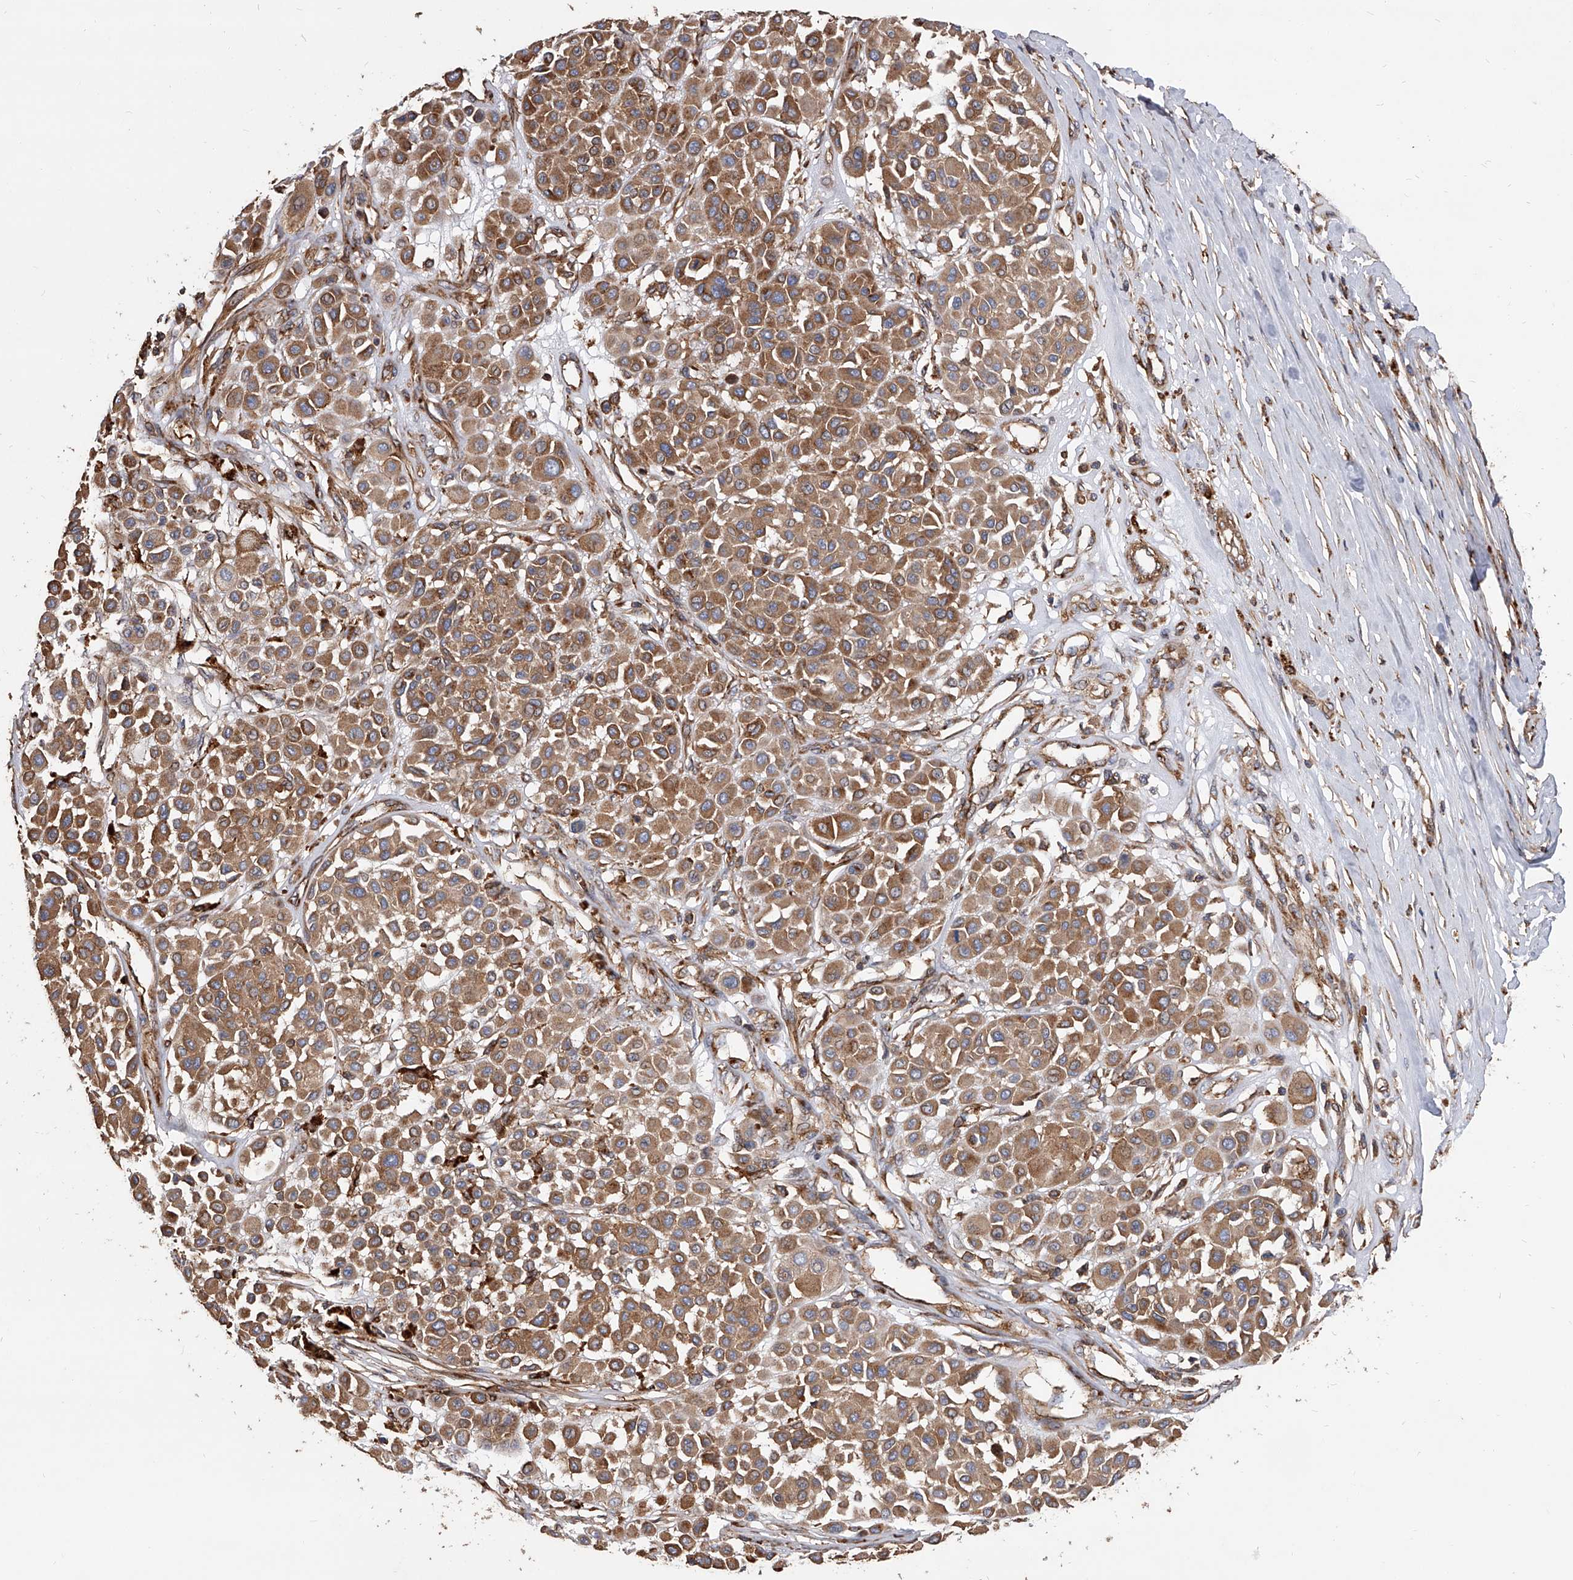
{"staining": {"intensity": "moderate", "quantity": ">75%", "location": "cytoplasmic/membranous"}, "tissue": "melanoma", "cell_type": "Tumor cells", "image_type": "cancer", "snomed": [{"axis": "morphology", "description": "Malignant melanoma, Metastatic site"}, {"axis": "topography", "description": "Soft tissue"}], "caption": "Melanoma stained with DAB immunohistochemistry (IHC) demonstrates medium levels of moderate cytoplasmic/membranous expression in about >75% of tumor cells. (DAB = brown stain, brightfield microscopy at high magnification).", "gene": "PISD", "patient": {"sex": "male", "age": 41}}